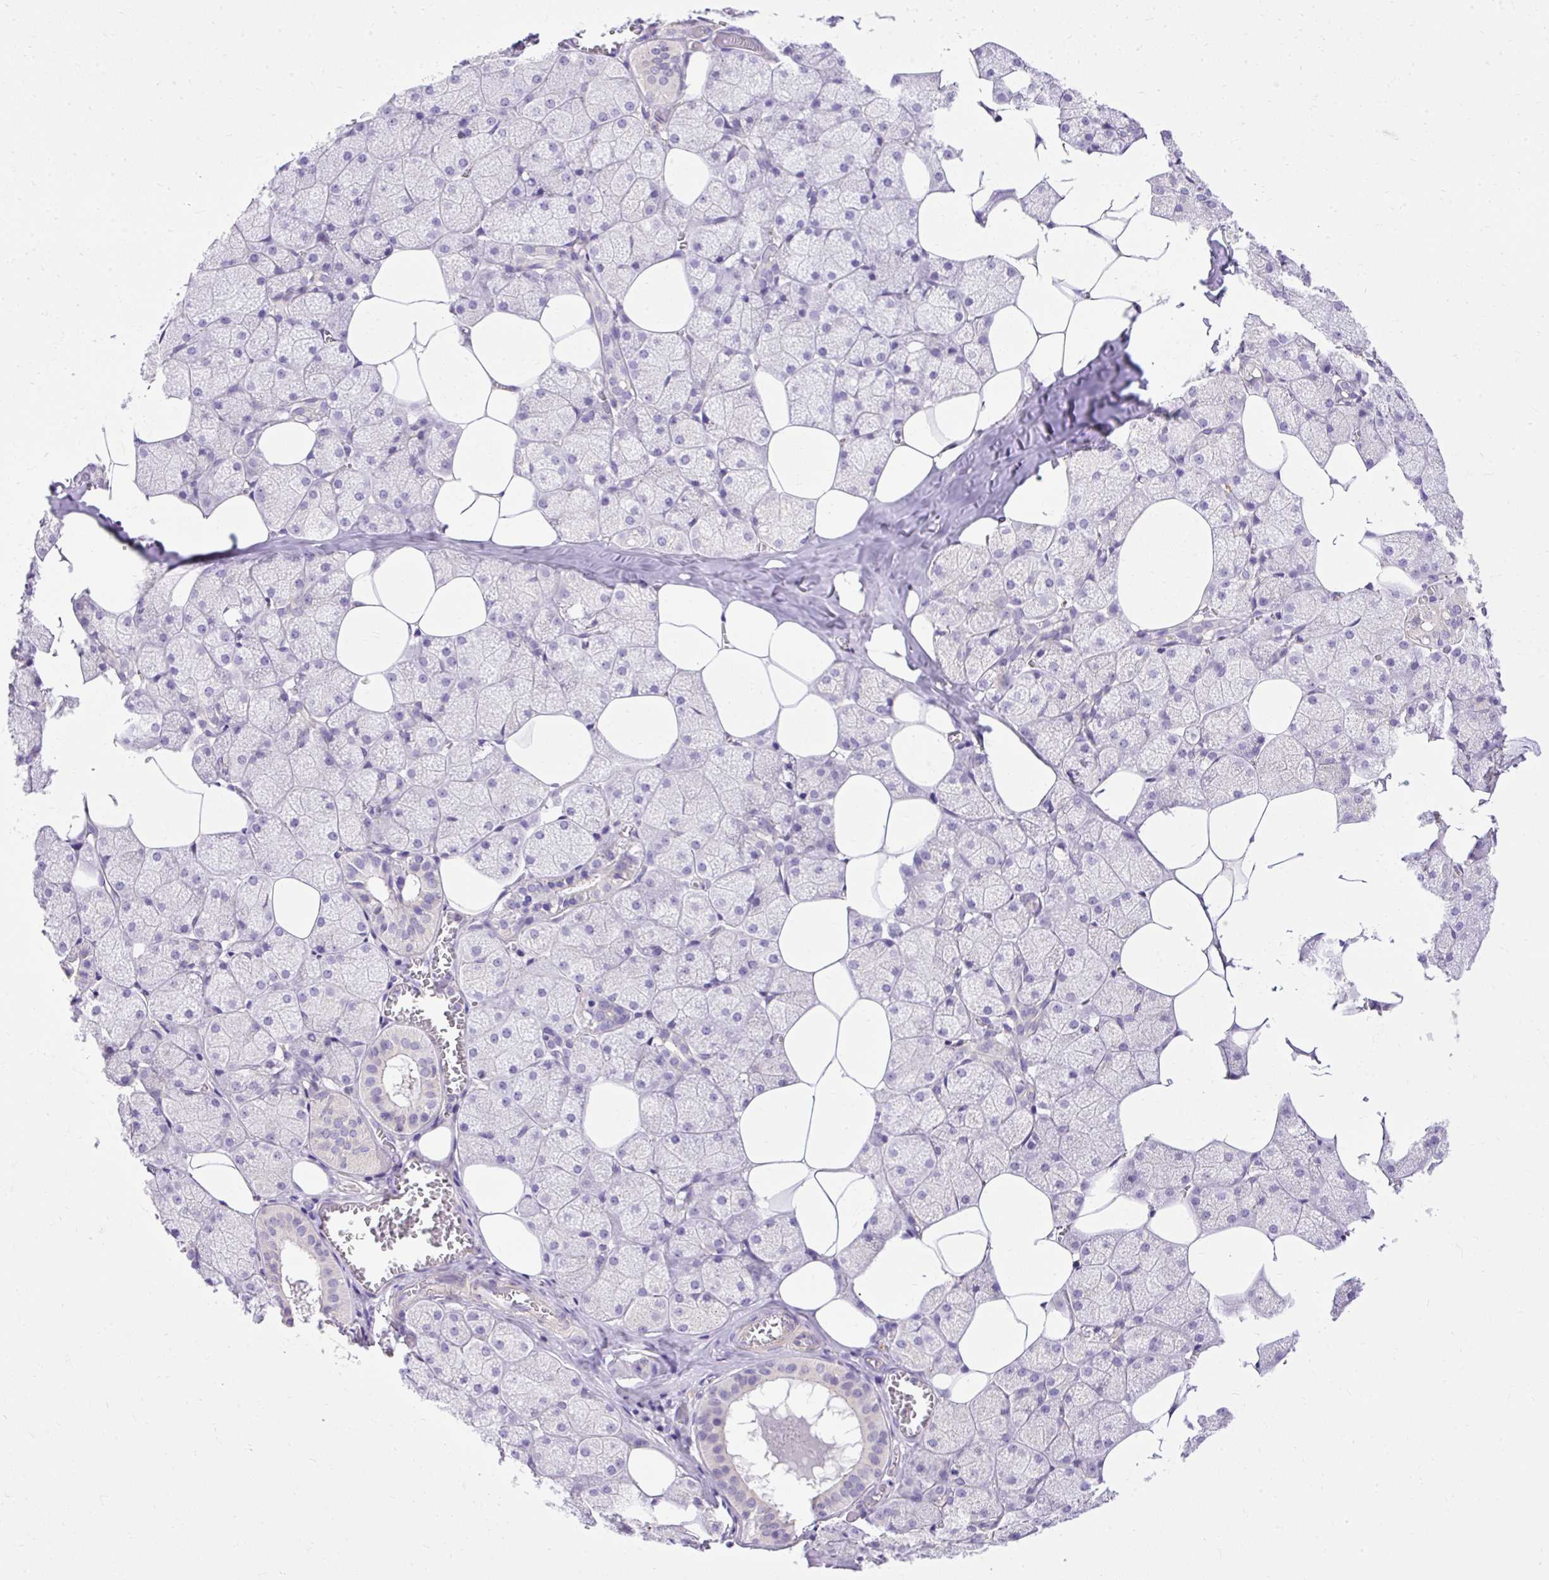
{"staining": {"intensity": "moderate", "quantity": "<25%", "location": "cytoplasmic/membranous"}, "tissue": "salivary gland", "cell_type": "Glandular cells", "image_type": "normal", "snomed": [{"axis": "morphology", "description": "Normal tissue, NOS"}, {"axis": "topography", "description": "Salivary gland"}, {"axis": "topography", "description": "Peripheral nerve tissue"}], "caption": "Brown immunohistochemical staining in unremarkable salivary gland exhibits moderate cytoplasmic/membranous staining in approximately <25% of glandular cells.", "gene": "HEXB", "patient": {"sex": "male", "age": 38}}